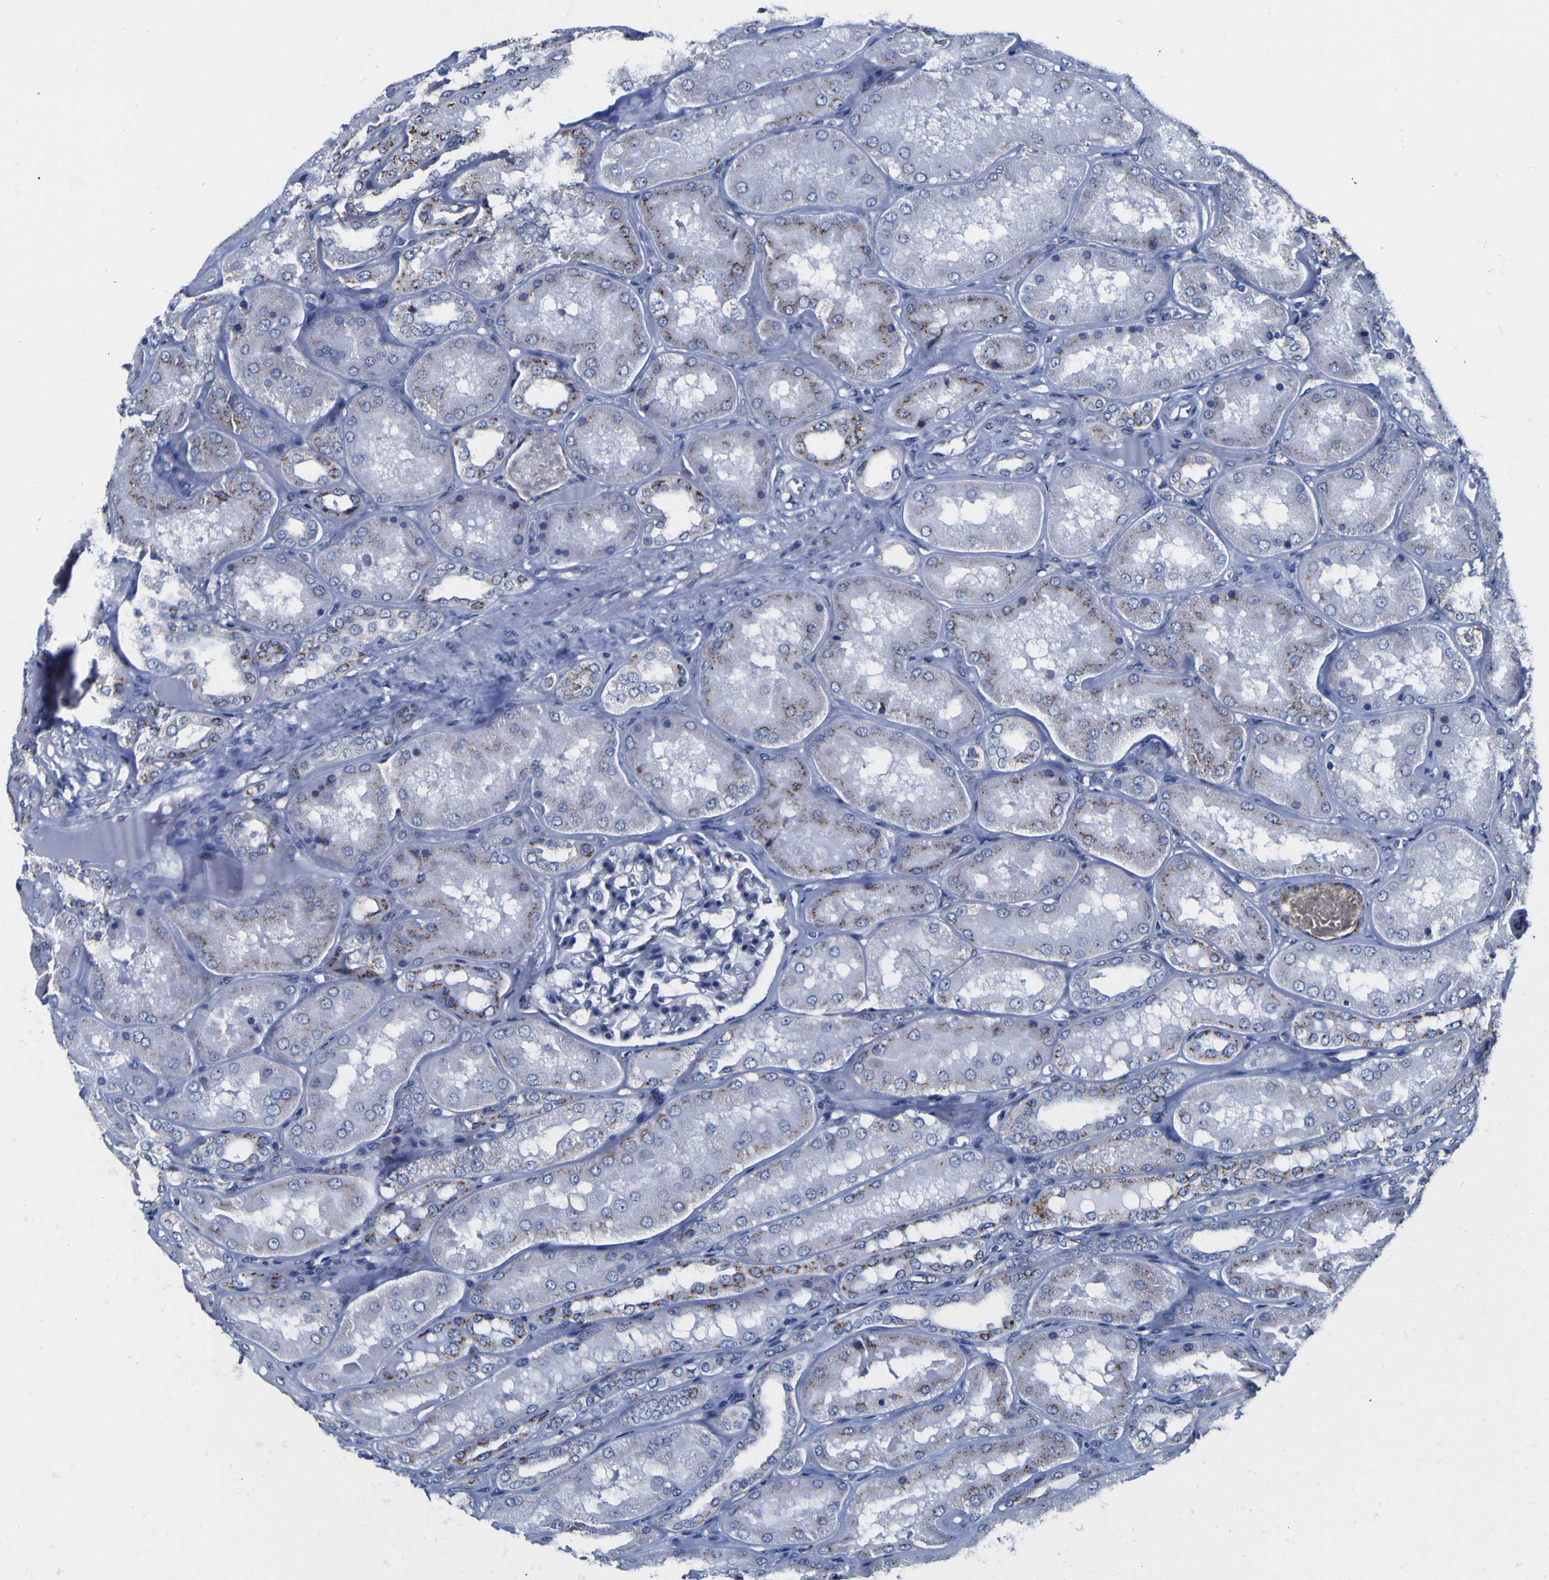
{"staining": {"intensity": "negative", "quantity": "none", "location": "none"}, "tissue": "kidney", "cell_type": "Cells in glomeruli", "image_type": "normal", "snomed": [{"axis": "morphology", "description": "Normal tissue, NOS"}, {"axis": "topography", "description": "Kidney"}], "caption": "The image demonstrates no staining of cells in glomeruli in benign kidney. The staining was performed using DAB to visualize the protein expression in brown, while the nuclei were stained in blue with hematoxylin (Magnification: 20x).", "gene": "GOLM1", "patient": {"sex": "female", "age": 56}}